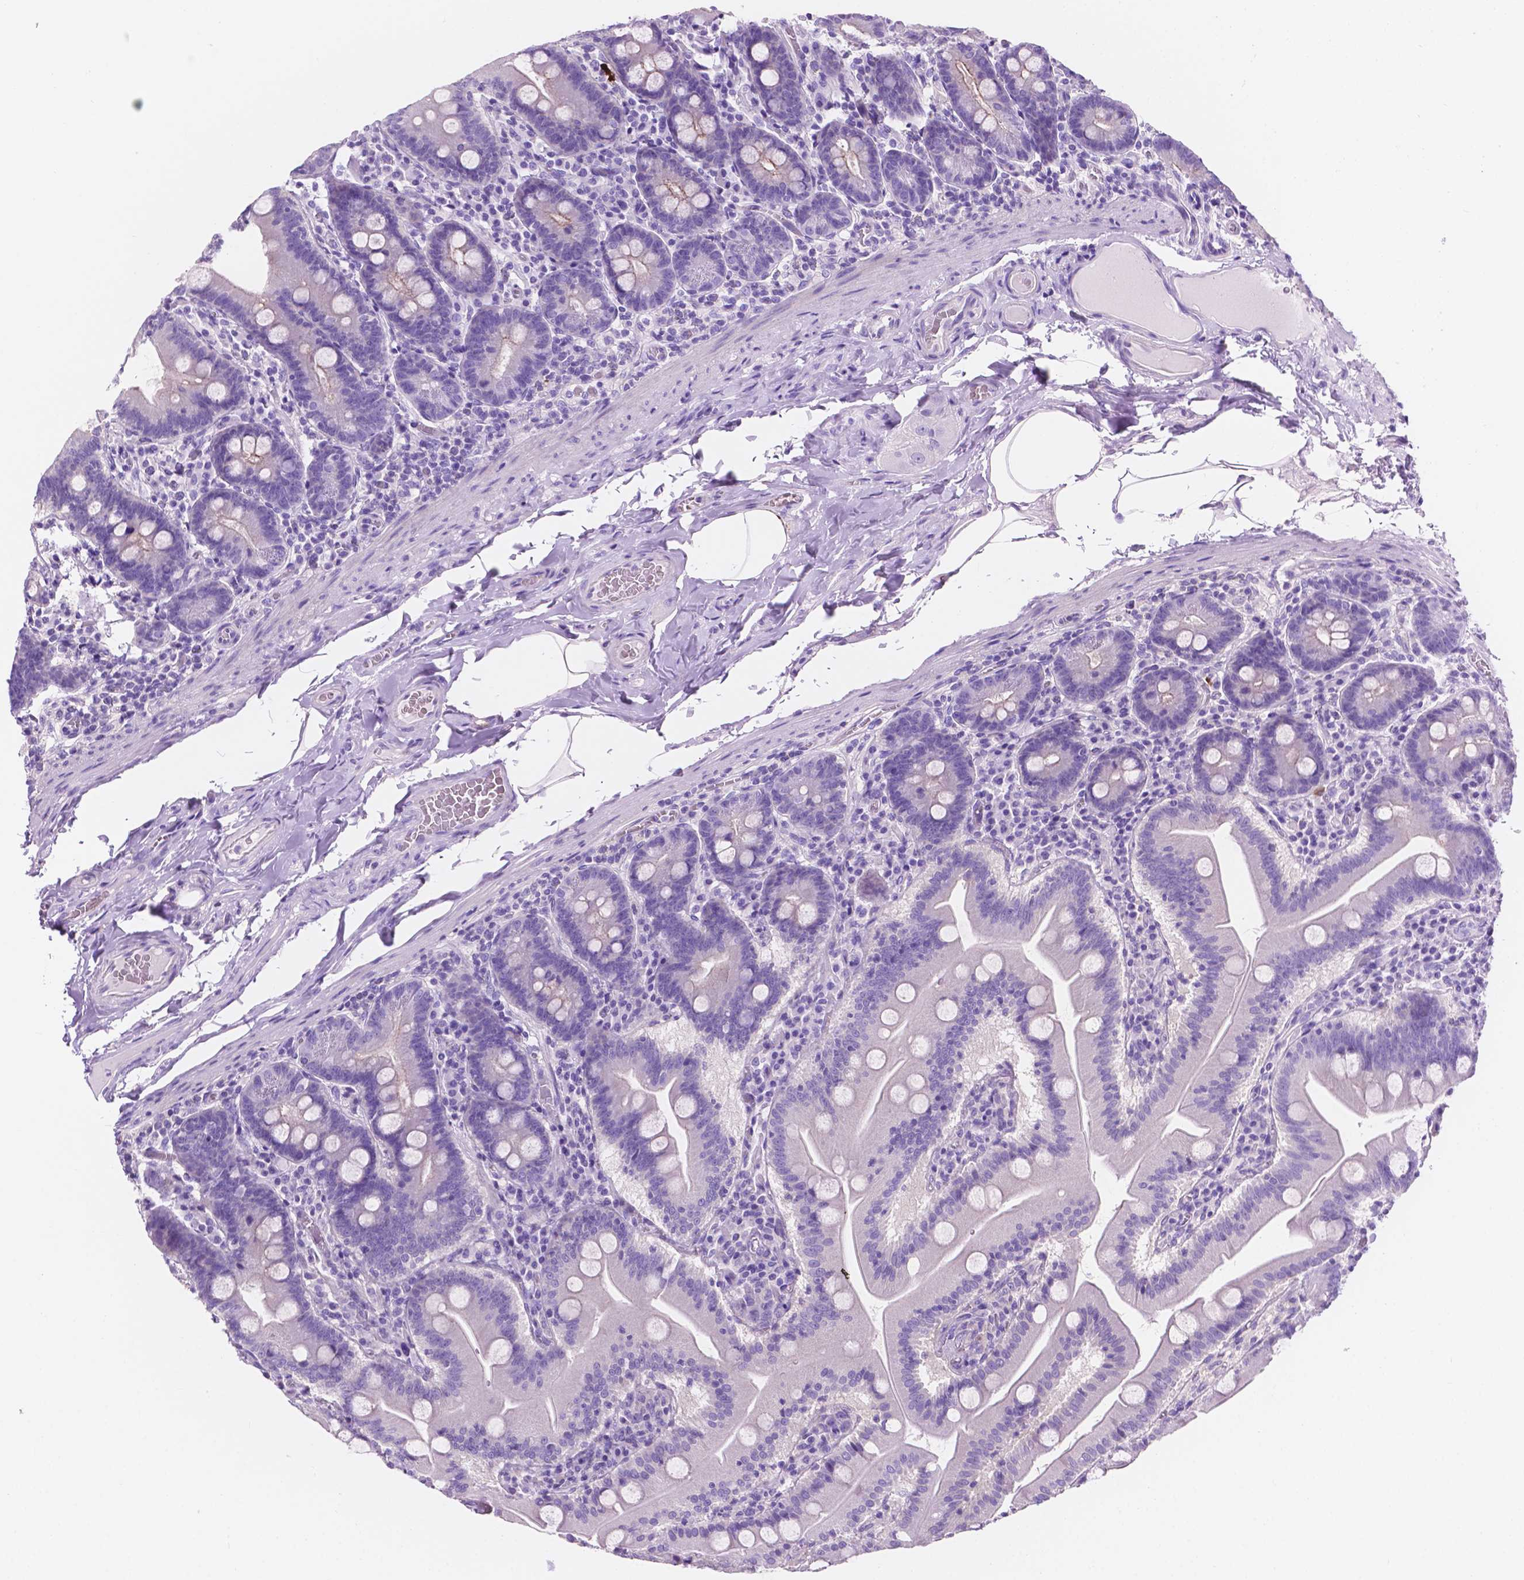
{"staining": {"intensity": "negative", "quantity": "none", "location": "none"}, "tissue": "small intestine", "cell_type": "Glandular cells", "image_type": "normal", "snomed": [{"axis": "morphology", "description": "Normal tissue, NOS"}, {"axis": "topography", "description": "Small intestine"}], "caption": "IHC photomicrograph of benign small intestine: small intestine stained with DAB shows no significant protein positivity in glandular cells. The staining was performed using DAB to visualize the protein expression in brown, while the nuclei were stained in blue with hematoxylin (Magnification: 20x).", "gene": "IGFN1", "patient": {"sex": "male", "age": 37}}